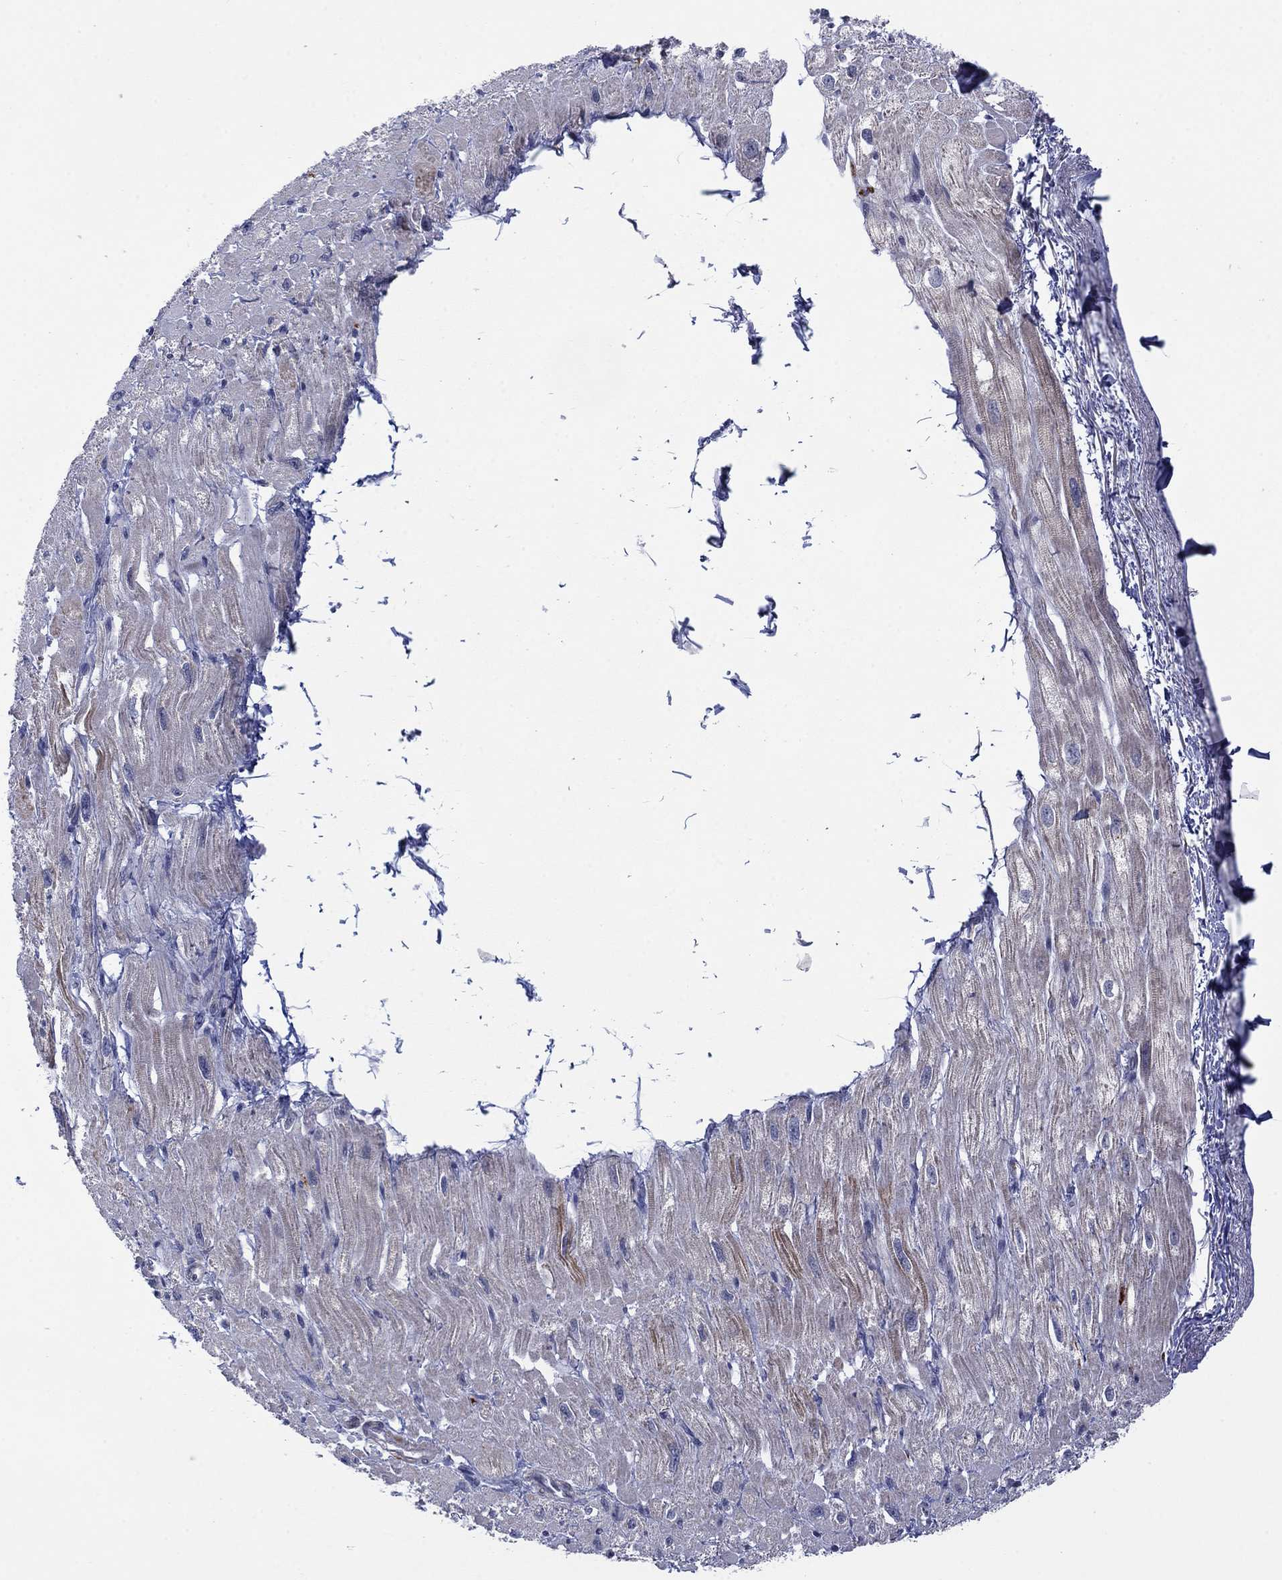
{"staining": {"intensity": "negative", "quantity": "none", "location": "none"}, "tissue": "heart muscle", "cell_type": "Cardiomyocytes", "image_type": "normal", "snomed": [{"axis": "morphology", "description": "Normal tissue, NOS"}, {"axis": "topography", "description": "Heart"}], "caption": "Immunohistochemistry image of normal human heart muscle stained for a protein (brown), which displays no staining in cardiomyocytes. Brightfield microscopy of immunohistochemistry (IHC) stained with DAB (3,3'-diaminobenzidine) (brown) and hematoxylin (blue), captured at high magnification.", "gene": "MTRFR", "patient": {"sex": "male", "age": 66}}